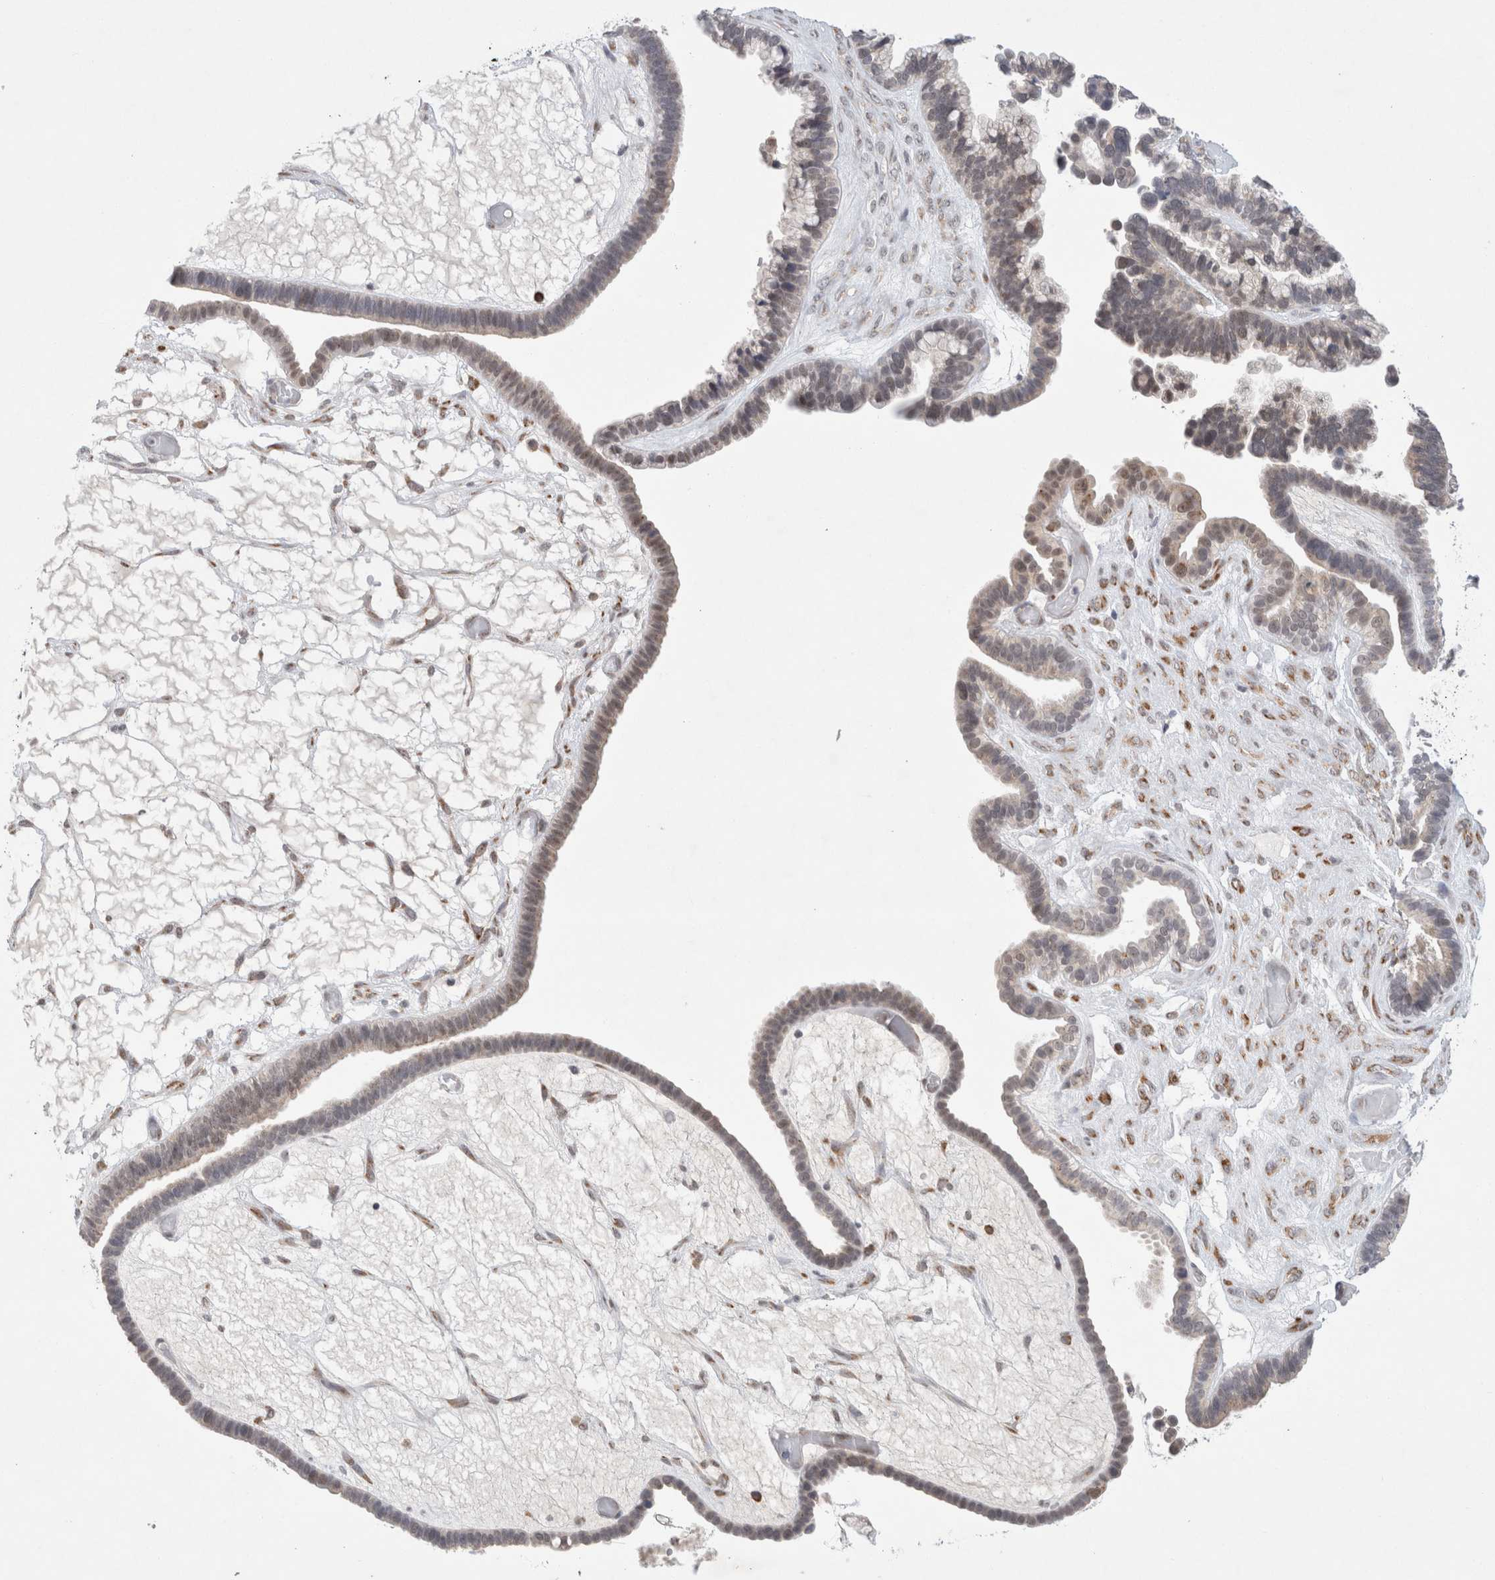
{"staining": {"intensity": "weak", "quantity": "<25%", "location": "cytoplasmic/membranous"}, "tissue": "ovarian cancer", "cell_type": "Tumor cells", "image_type": "cancer", "snomed": [{"axis": "morphology", "description": "Cystadenocarcinoma, serous, NOS"}, {"axis": "topography", "description": "Ovary"}], "caption": "High magnification brightfield microscopy of ovarian cancer stained with DAB (brown) and counterstained with hematoxylin (blue): tumor cells show no significant expression. The staining is performed using DAB brown chromogen with nuclei counter-stained in using hematoxylin.", "gene": "TRMT1L", "patient": {"sex": "female", "age": 56}}